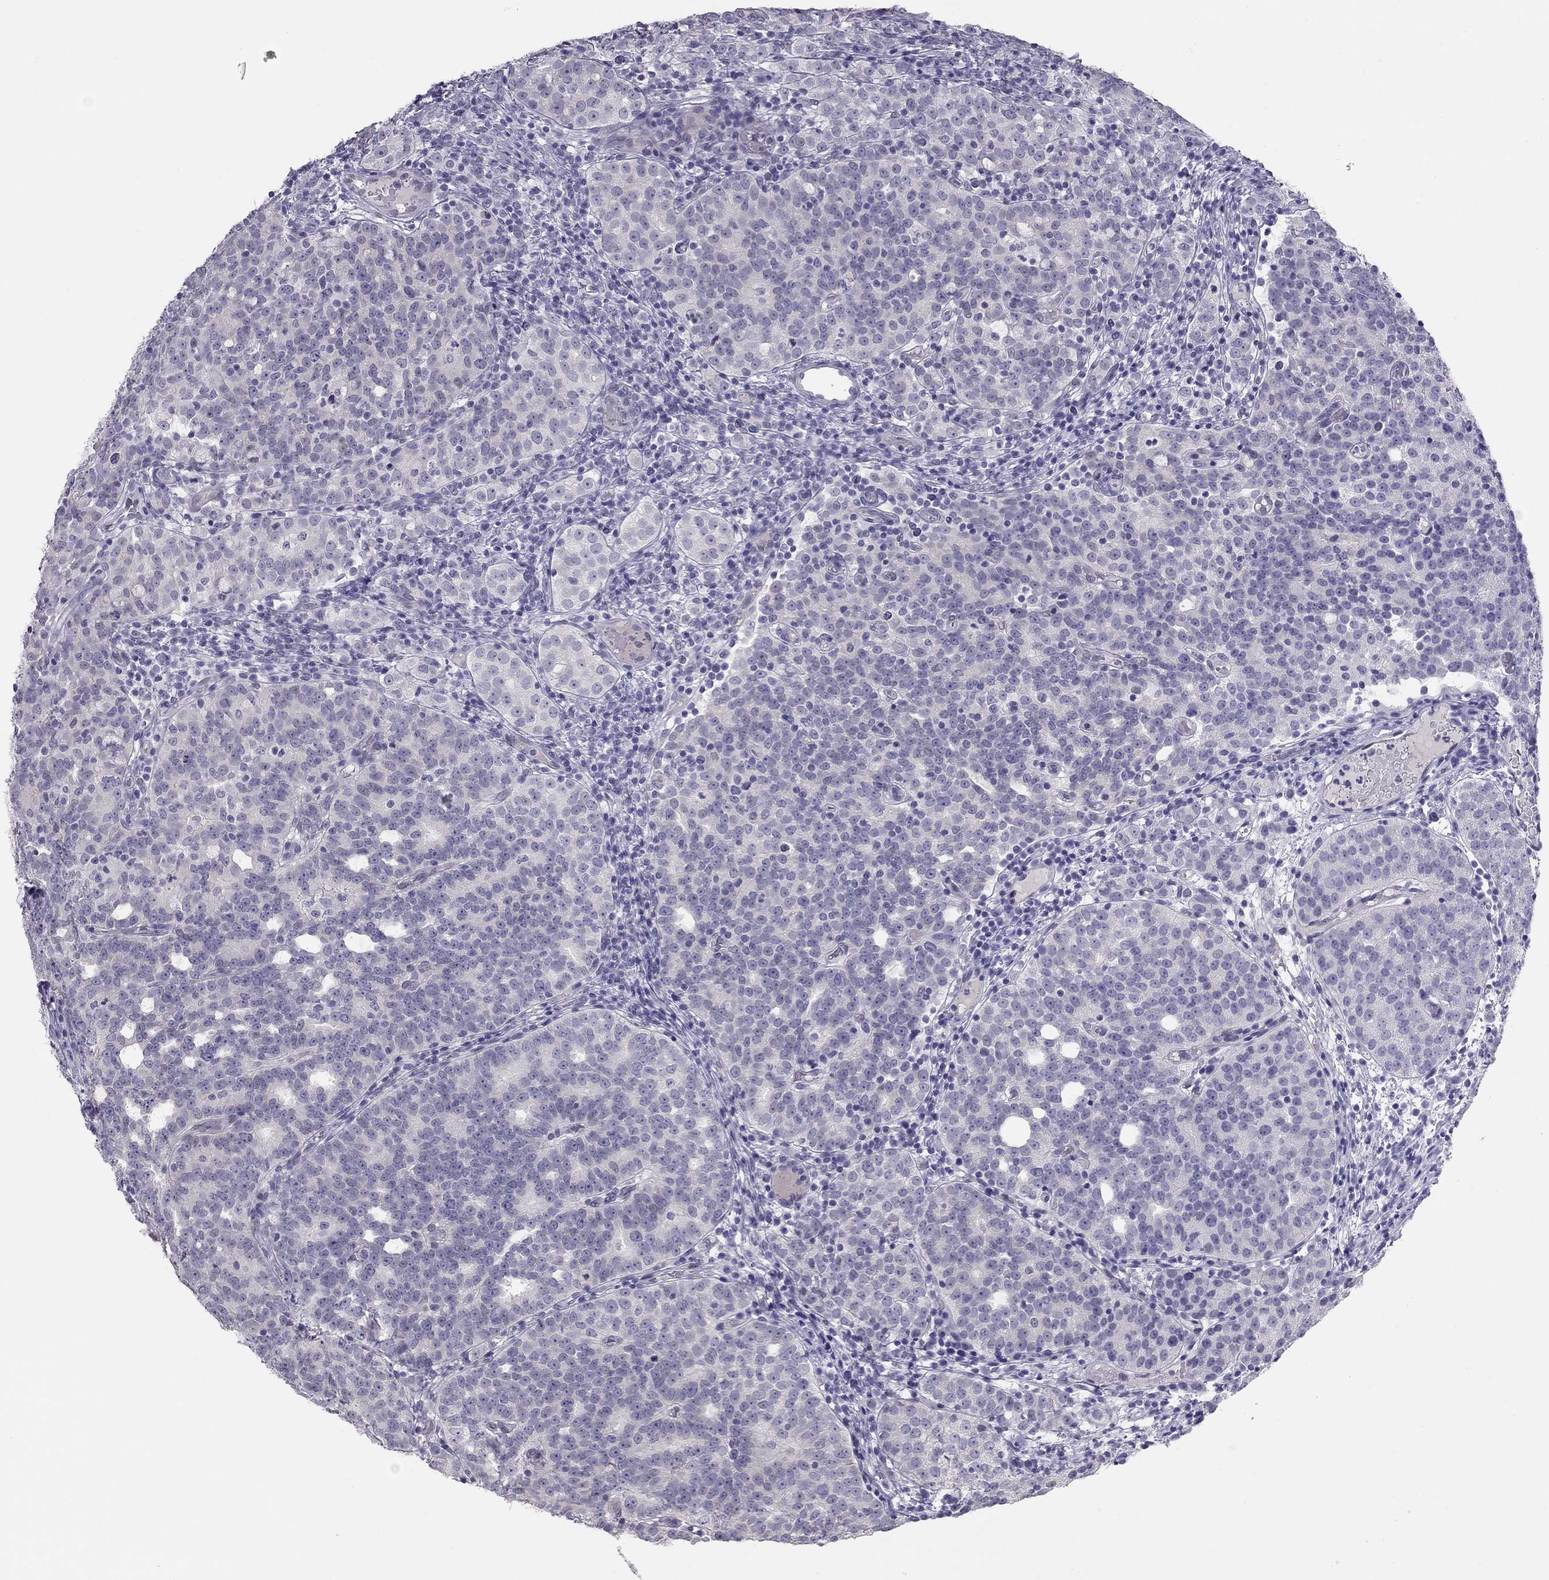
{"staining": {"intensity": "negative", "quantity": "none", "location": "none"}, "tissue": "prostate cancer", "cell_type": "Tumor cells", "image_type": "cancer", "snomed": [{"axis": "morphology", "description": "Adenocarcinoma, High grade"}, {"axis": "topography", "description": "Prostate"}], "caption": "Human prostate cancer (adenocarcinoma (high-grade)) stained for a protein using IHC demonstrates no staining in tumor cells.", "gene": "KCNV2", "patient": {"sex": "male", "age": 53}}